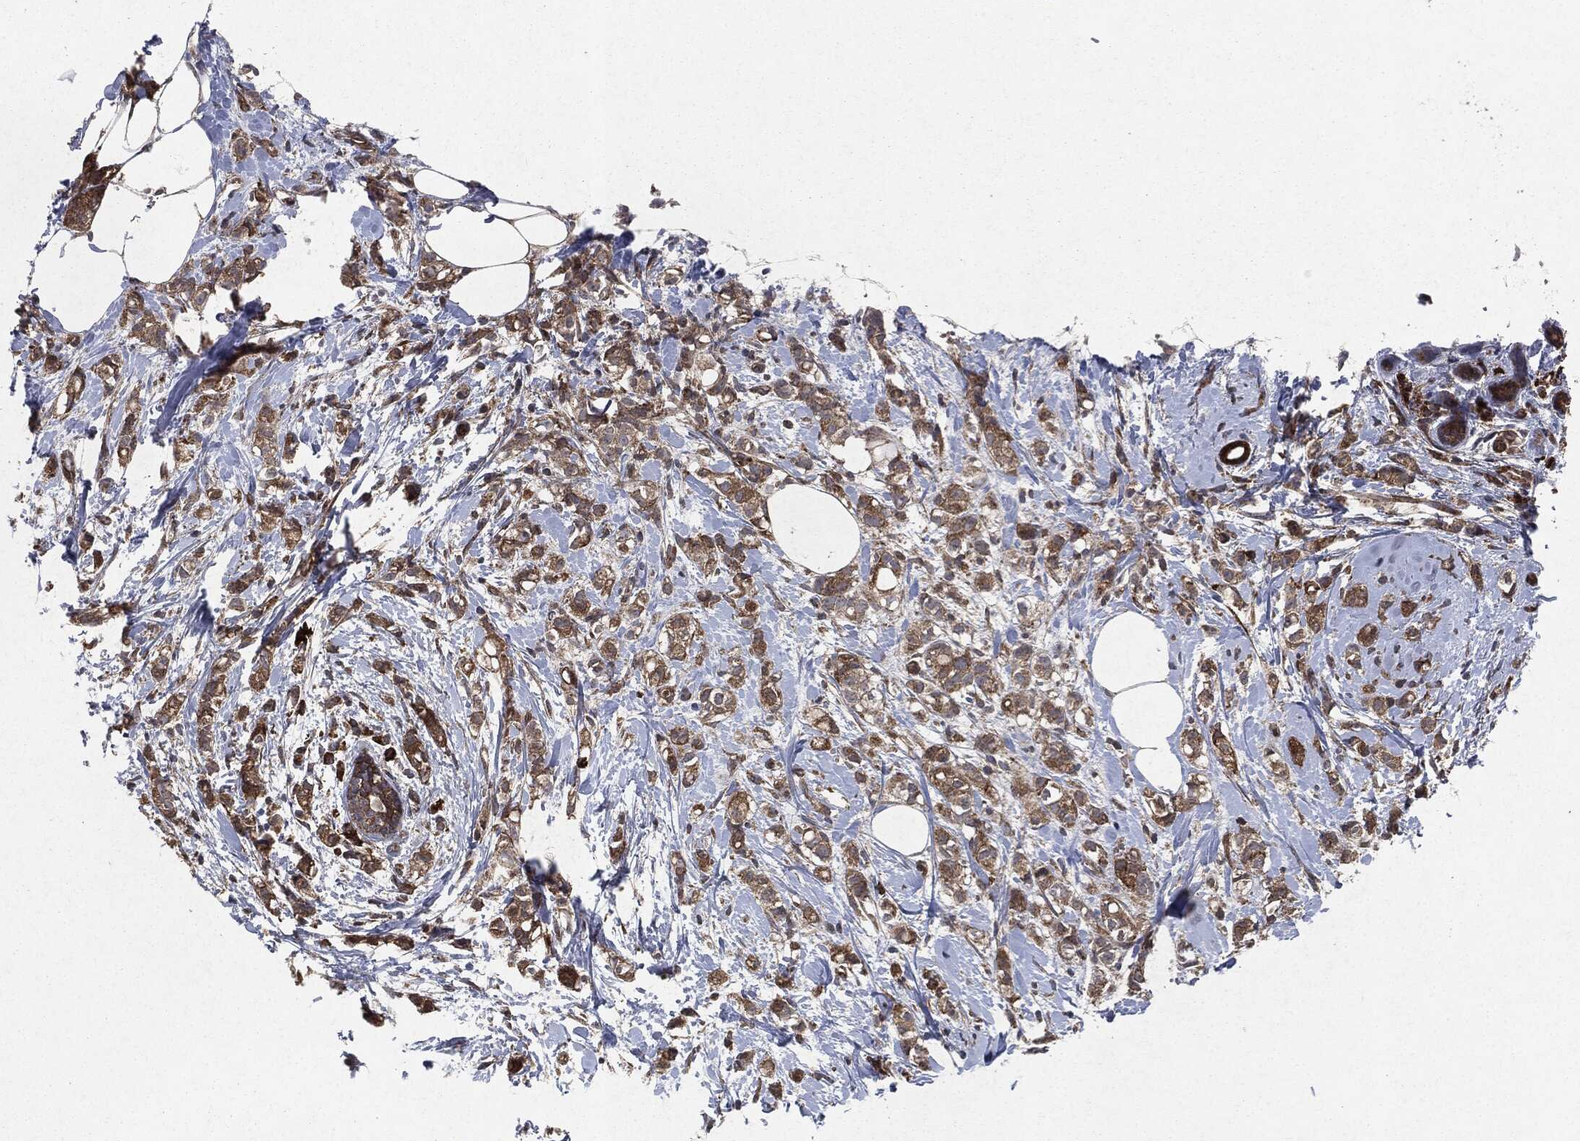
{"staining": {"intensity": "moderate", "quantity": ">75%", "location": "cytoplasmic/membranous"}, "tissue": "breast cancer", "cell_type": "Tumor cells", "image_type": "cancer", "snomed": [{"axis": "morphology", "description": "Normal tissue, NOS"}, {"axis": "morphology", "description": "Duct carcinoma"}, {"axis": "topography", "description": "Breast"}], "caption": "Immunohistochemical staining of intraductal carcinoma (breast) exhibits moderate cytoplasmic/membranous protein staining in about >75% of tumor cells.", "gene": "RAF1", "patient": {"sex": "female", "age": 44}}